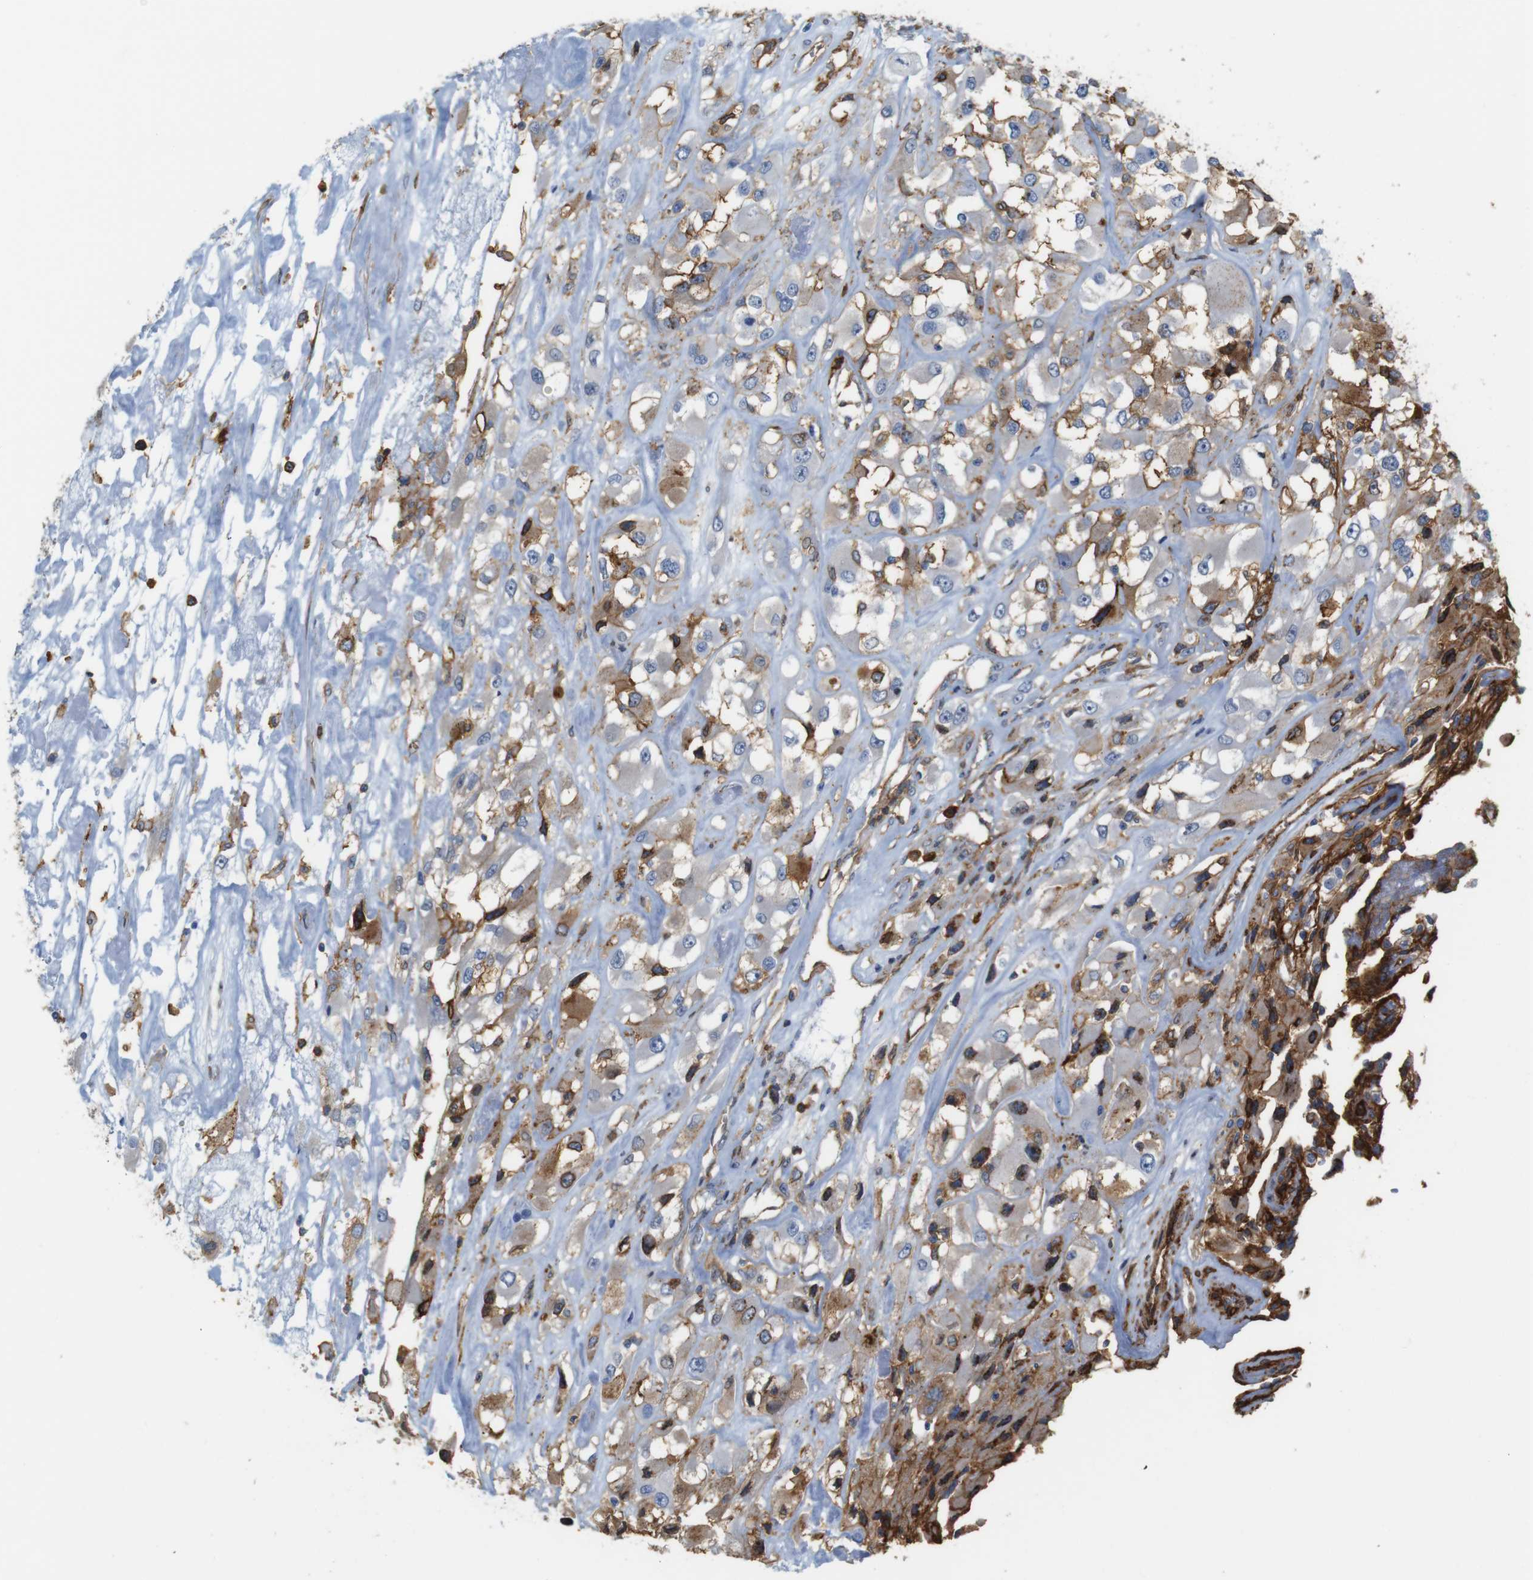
{"staining": {"intensity": "weak", "quantity": "<25%", "location": "cytoplasmic/membranous"}, "tissue": "renal cancer", "cell_type": "Tumor cells", "image_type": "cancer", "snomed": [{"axis": "morphology", "description": "Adenocarcinoma, NOS"}, {"axis": "topography", "description": "Kidney"}], "caption": "DAB (3,3'-diaminobenzidine) immunohistochemical staining of renal adenocarcinoma demonstrates no significant positivity in tumor cells.", "gene": "ANXA1", "patient": {"sex": "female", "age": 52}}